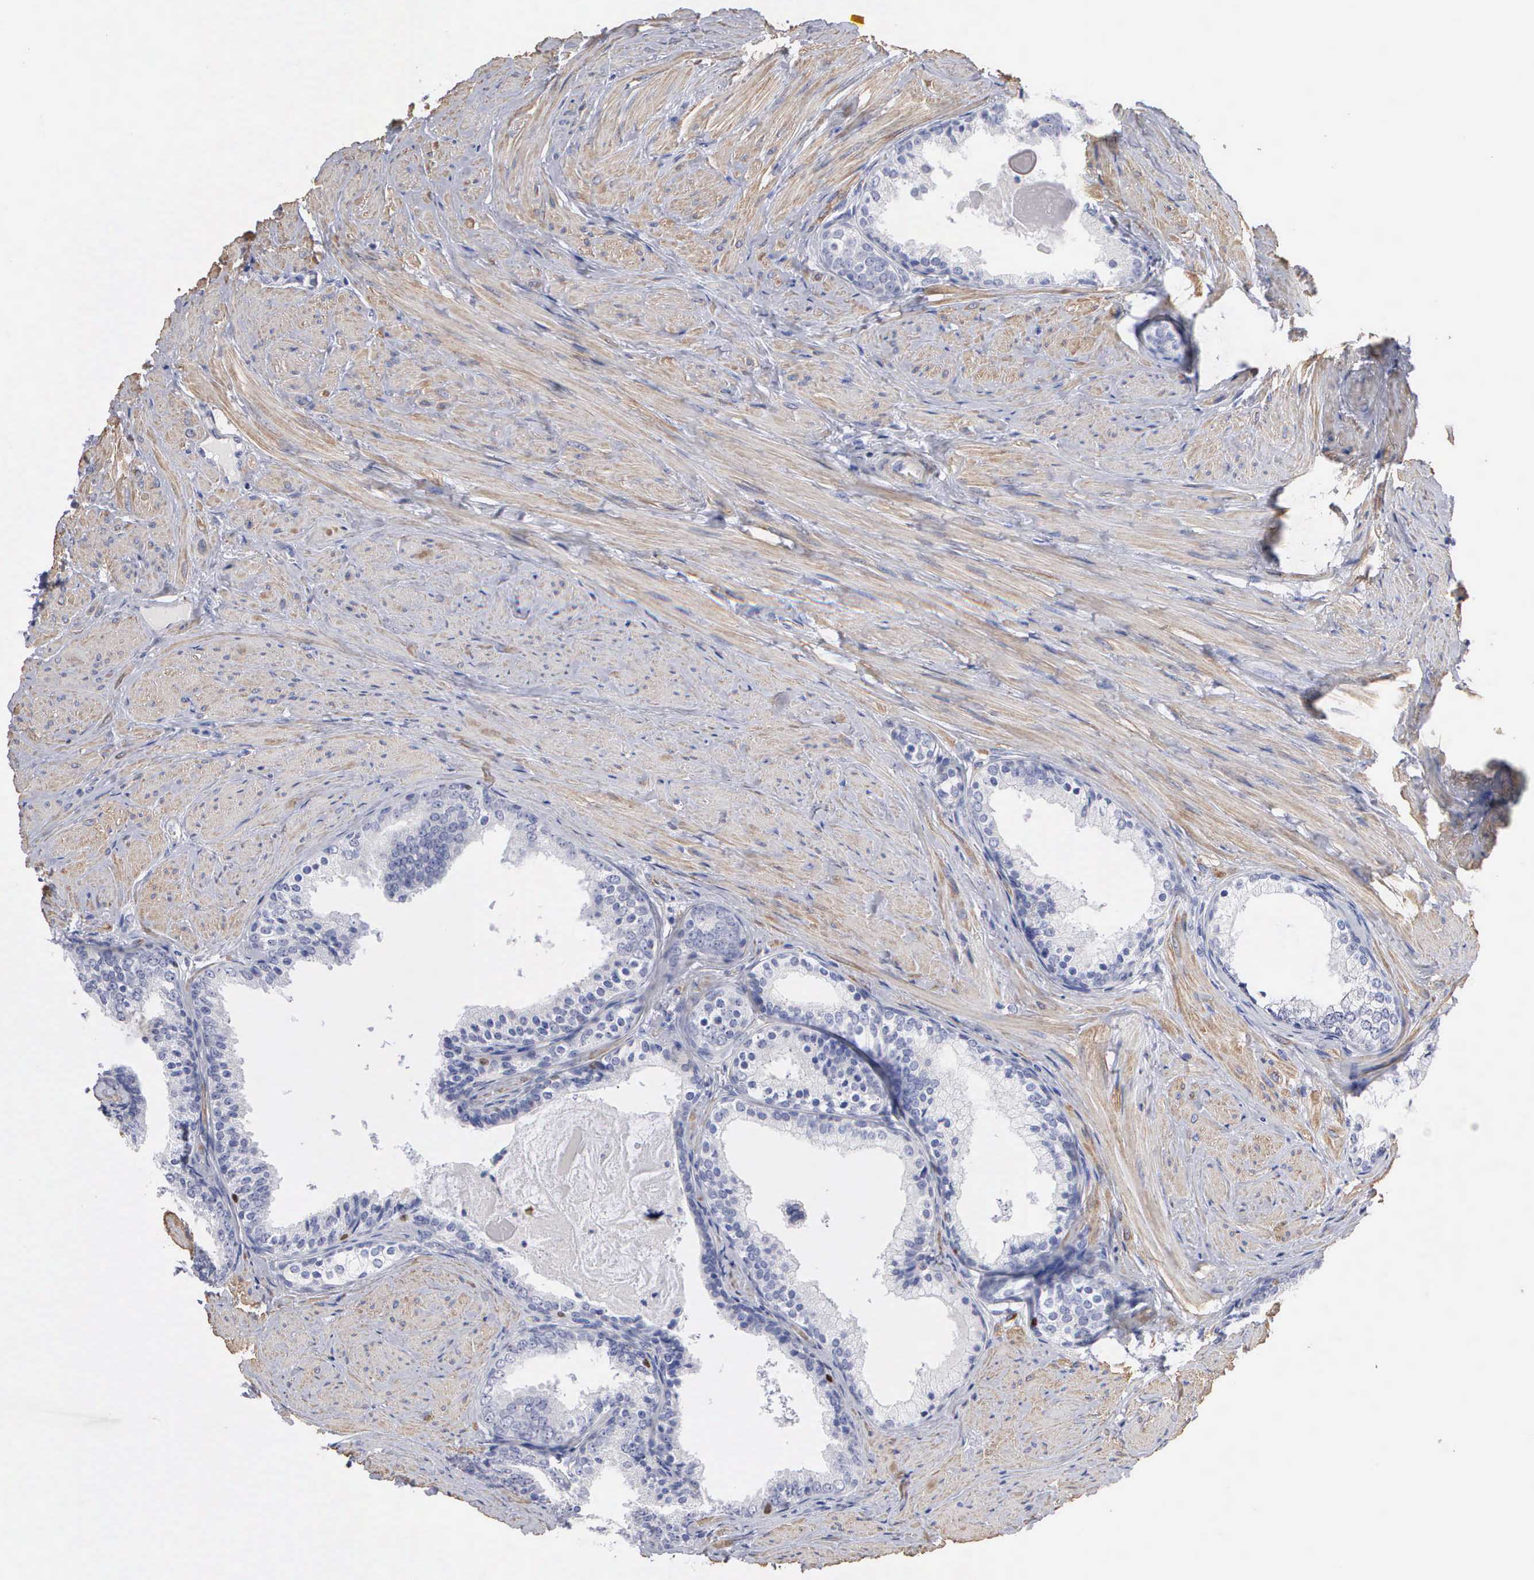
{"staining": {"intensity": "negative", "quantity": "none", "location": "none"}, "tissue": "prostate", "cell_type": "Glandular cells", "image_type": "normal", "snomed": [{"axis": "morphology", "description": "Normal tissue, NOS"}, {"axis": "topography", "description": "Prostate"}], "caption": "This photomicrograph is of unremarkable prostate stained with immunohistochemistry (IHC) to label a protein in brown with the nuclei are counter-stained blue. There is no staining in glandular cells.", "gene": "ELFN2", "patient": {"sex": "male", "age": 65}}